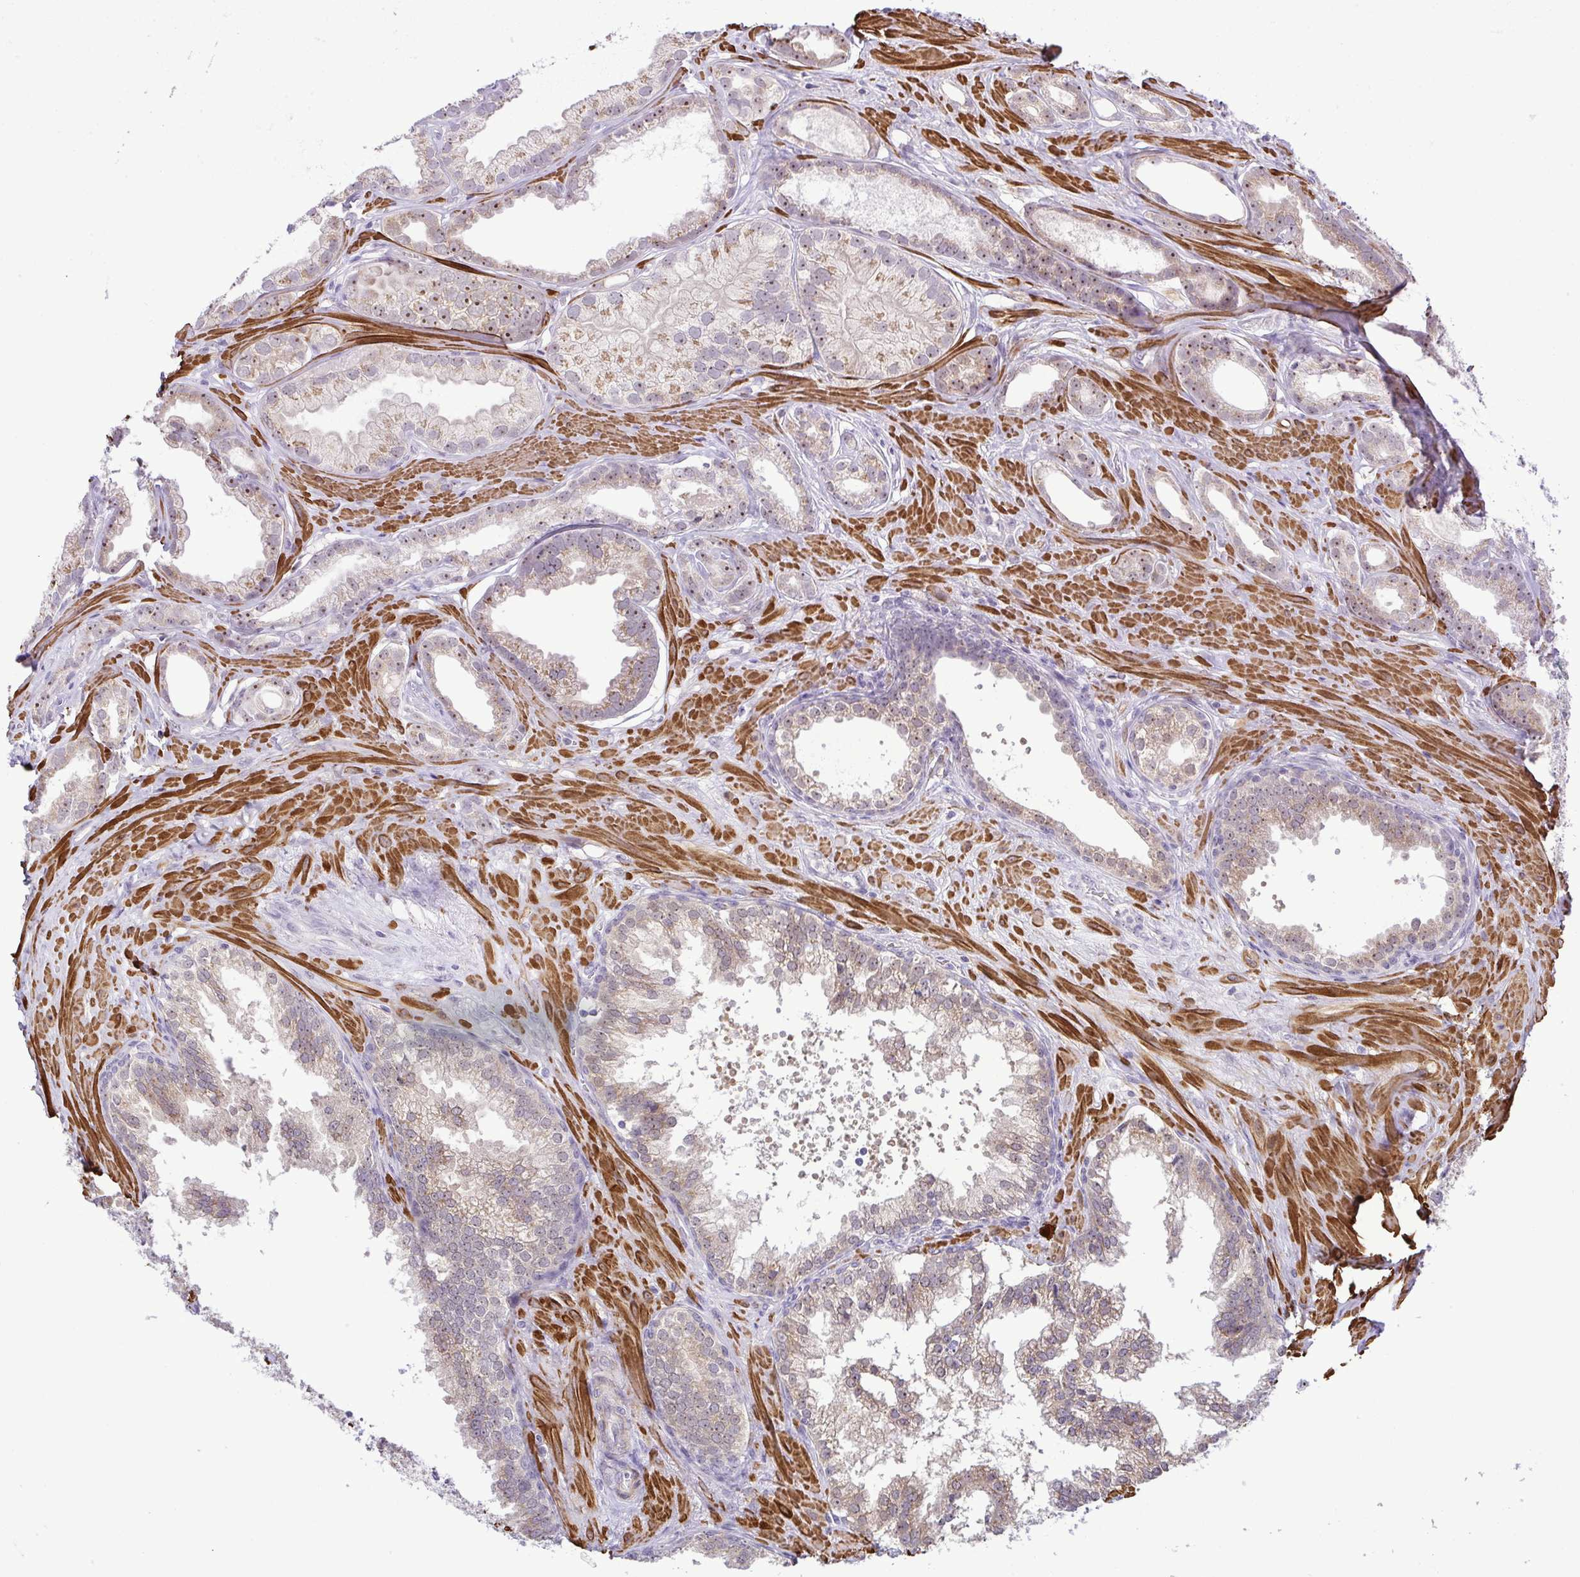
{"staining": {"intensity": "weak", "quantity": "25%-75%", "location": "cytoplasmic/membranous,nuclear"}, "tissue": "prostate cancer", "cell_type": "Tumor cells", "image_type": "cancer", "snomed": [{"axis": "morphology", "description": "Adenocarcinoma, Low grade"}, {"axis": "topography", "description": "Prostate"}], "caption": "Prostate cancer stained with DAB immunohistochemistry demonstrates low levels of weak cytoplasmic/membranous and nuclear staining in approximately 25%-75% of tumor cells.", "gene": "RSL24D1", "patient": {"sex": "male", "age": 65}}